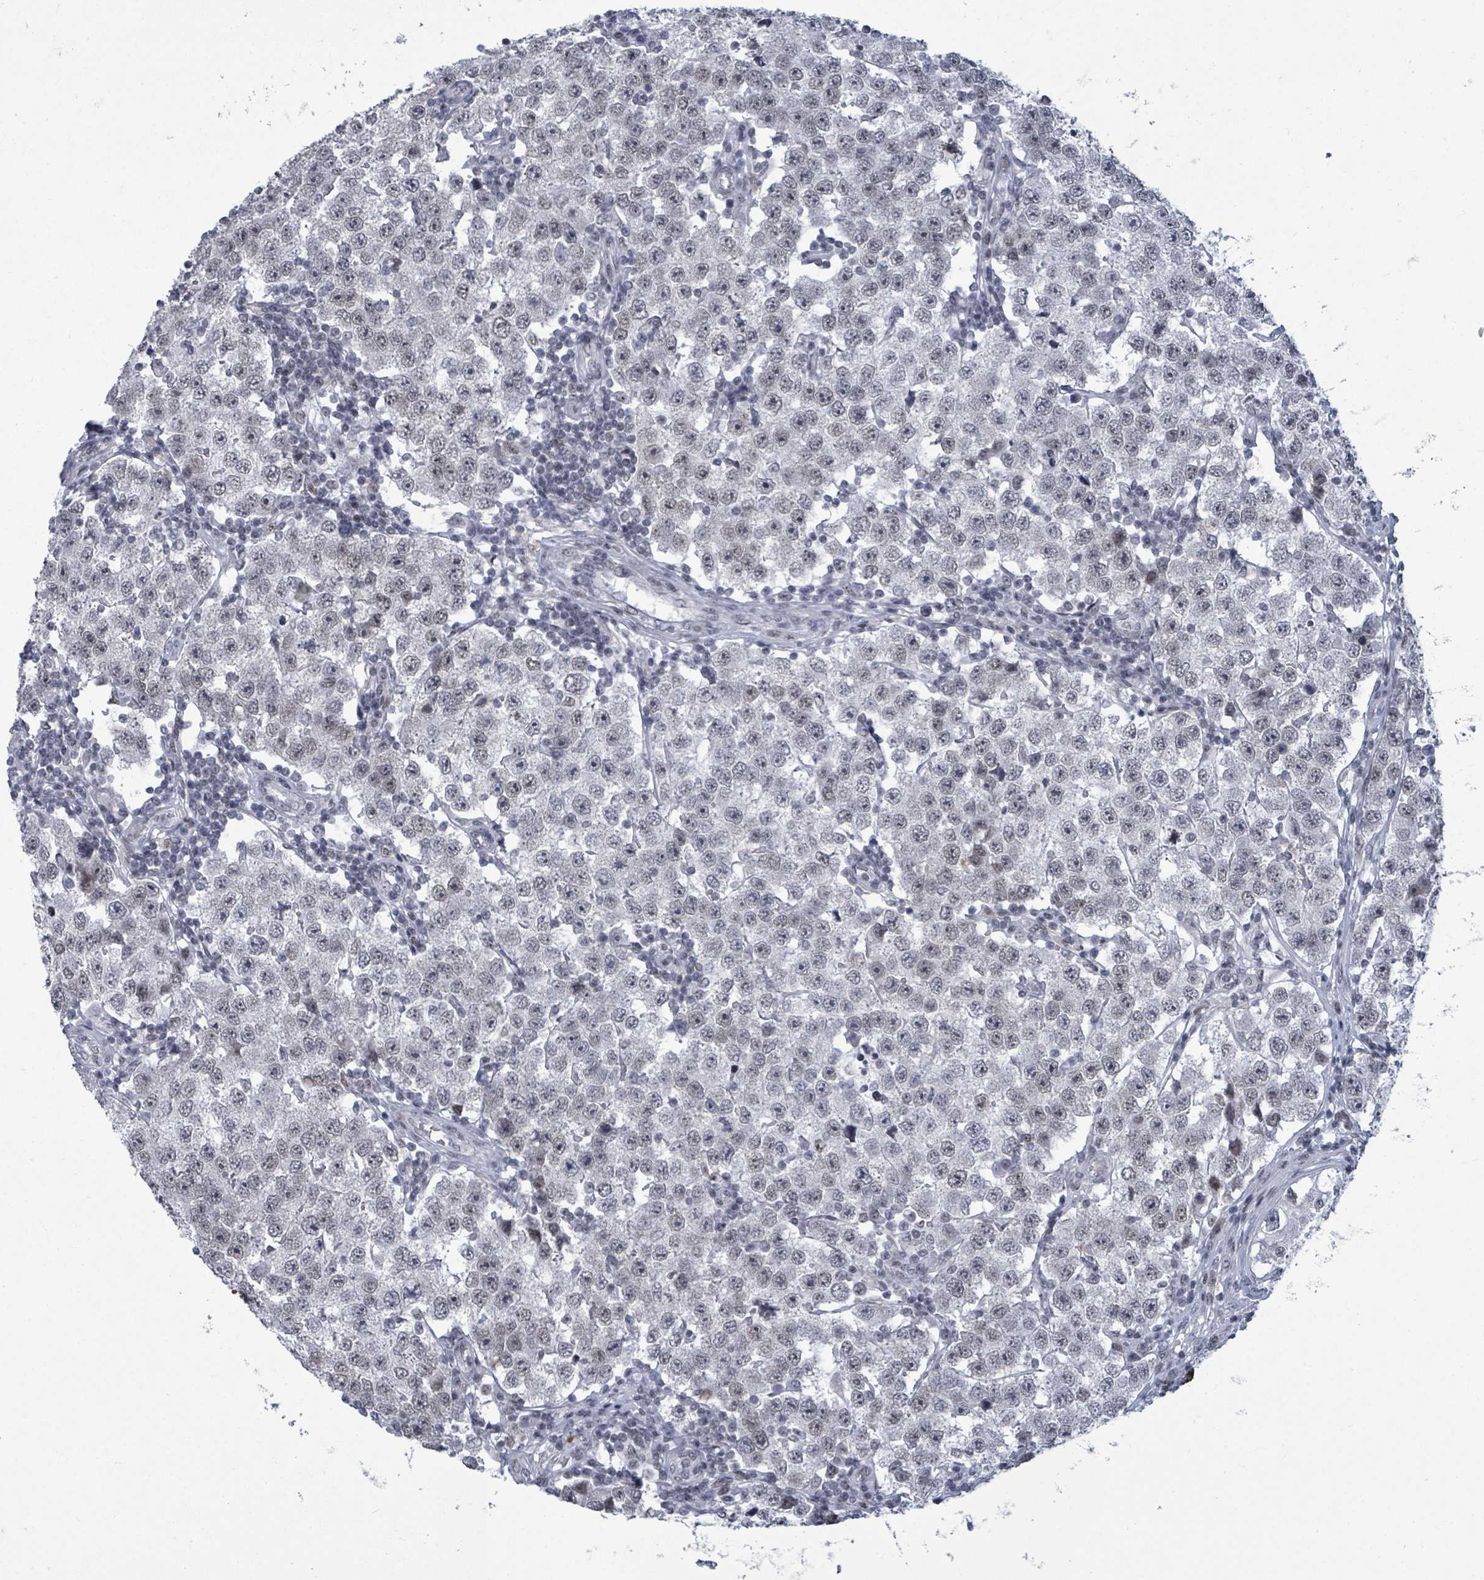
{"staining": {"intensity": "negative", "quantity": "none", "location": "none"}, "tissue": "testis cancer", "cell_type": "Tumor cells", "image_type": "cancer", "snomed": [{"axis": "morphology", "description": "Seminoma, NOS"}, {"axis": "topography", "description": "Testis"}], "caption": "Tumor cells are negative for protein expression in human testis cancer (seminoma). Brightfield microscopy of IHC stained with DAB (3,3'-diaminobenzidine) (brown) and hematoxylin (blue), captured at high magnification.", "gene": "ERCC5", "patient": {"sex": "male", "age": 34}}